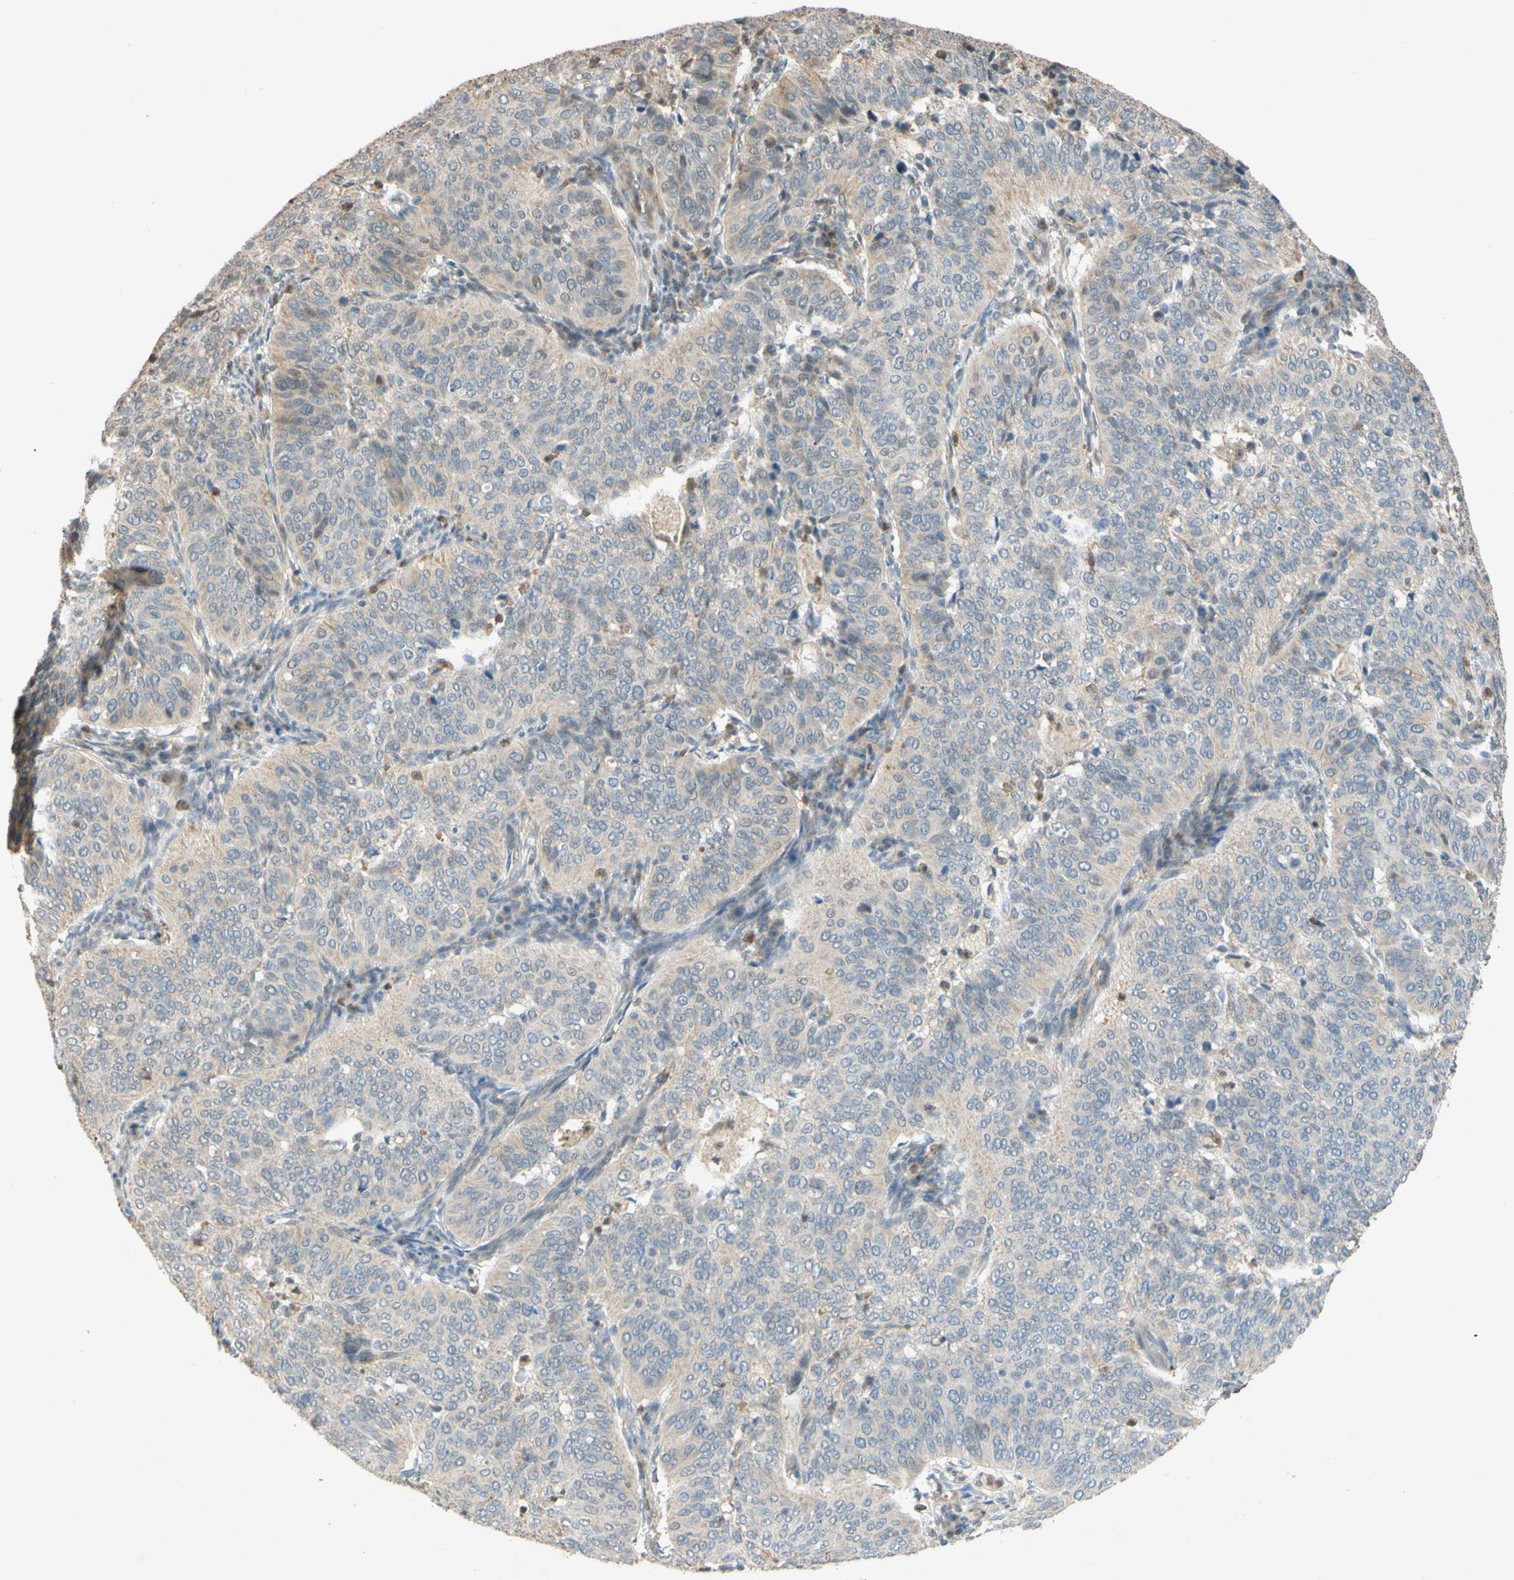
{"staining": {"intensity": "weak", "quantity": ">75%", "location": "cytoplasmic/membranous"}, "tissue": "cervical cancer", "cell_type": "Tumor cells", "image_type": "cancer", "snomed": [{"axis": "morphology", "description": "Normal tissue, NOS"}, {"axis": "morphology", "description": "Squamous cell carcinoma, NOS"}, {"axis": "topography", "description": "Cervix"}], "caption": "An image of cervical cancer (squamous cell carcinoma) stained for a protein shows weak cytoplasmic/membranous brown staining in tumor cells. Nuclei are stained in blue.", "gene": "GATA1", "patient": {"sex": "female", "age": 39}}